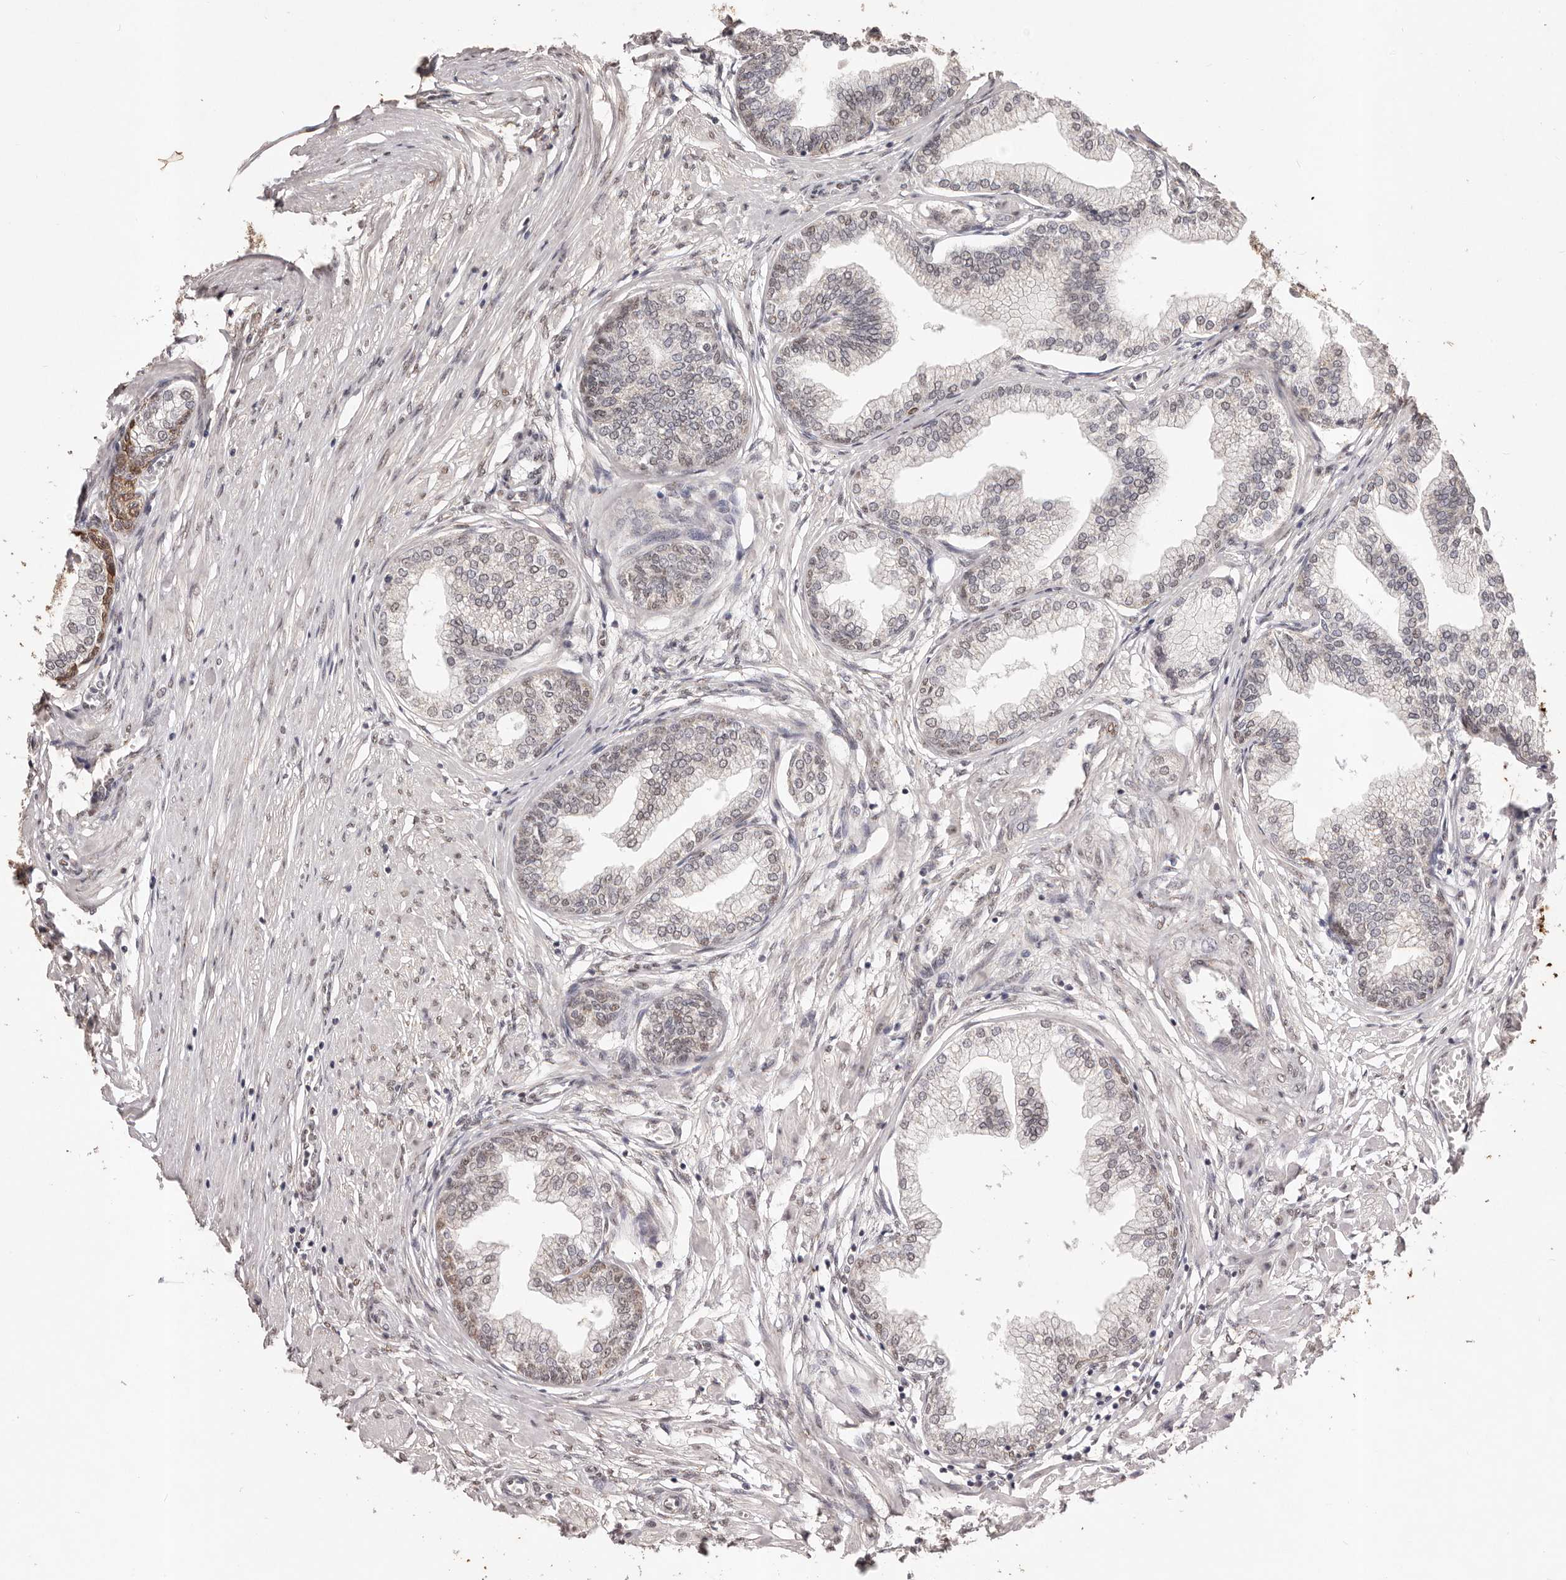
{"staining": {"intensity": "strong", "quantity": "25%-75%", "location": "cytoplasmic/membranous,nuclear"}, "tissue": "prostate", "cell_type": "Glandular cells", "image_type": "normal", "snomed": [{"axis": "morphology", "description": "Normal tissue, NOS"}, {"axis": "morphology", "description": "Urothelial carcinoma, Low grade"}, {"axis": "topography", "description": "Urinary bladder"}, {"axis": "topography", "description": "Prostate"}], "caption": "A histopathology image of human prostate stained for a protein reveals strong cytoplasmic/membranous,nuclear brown staining in glandular cells.", "gene": "RPS6KA5", "patient": {"sex": "male", "age": 60}}